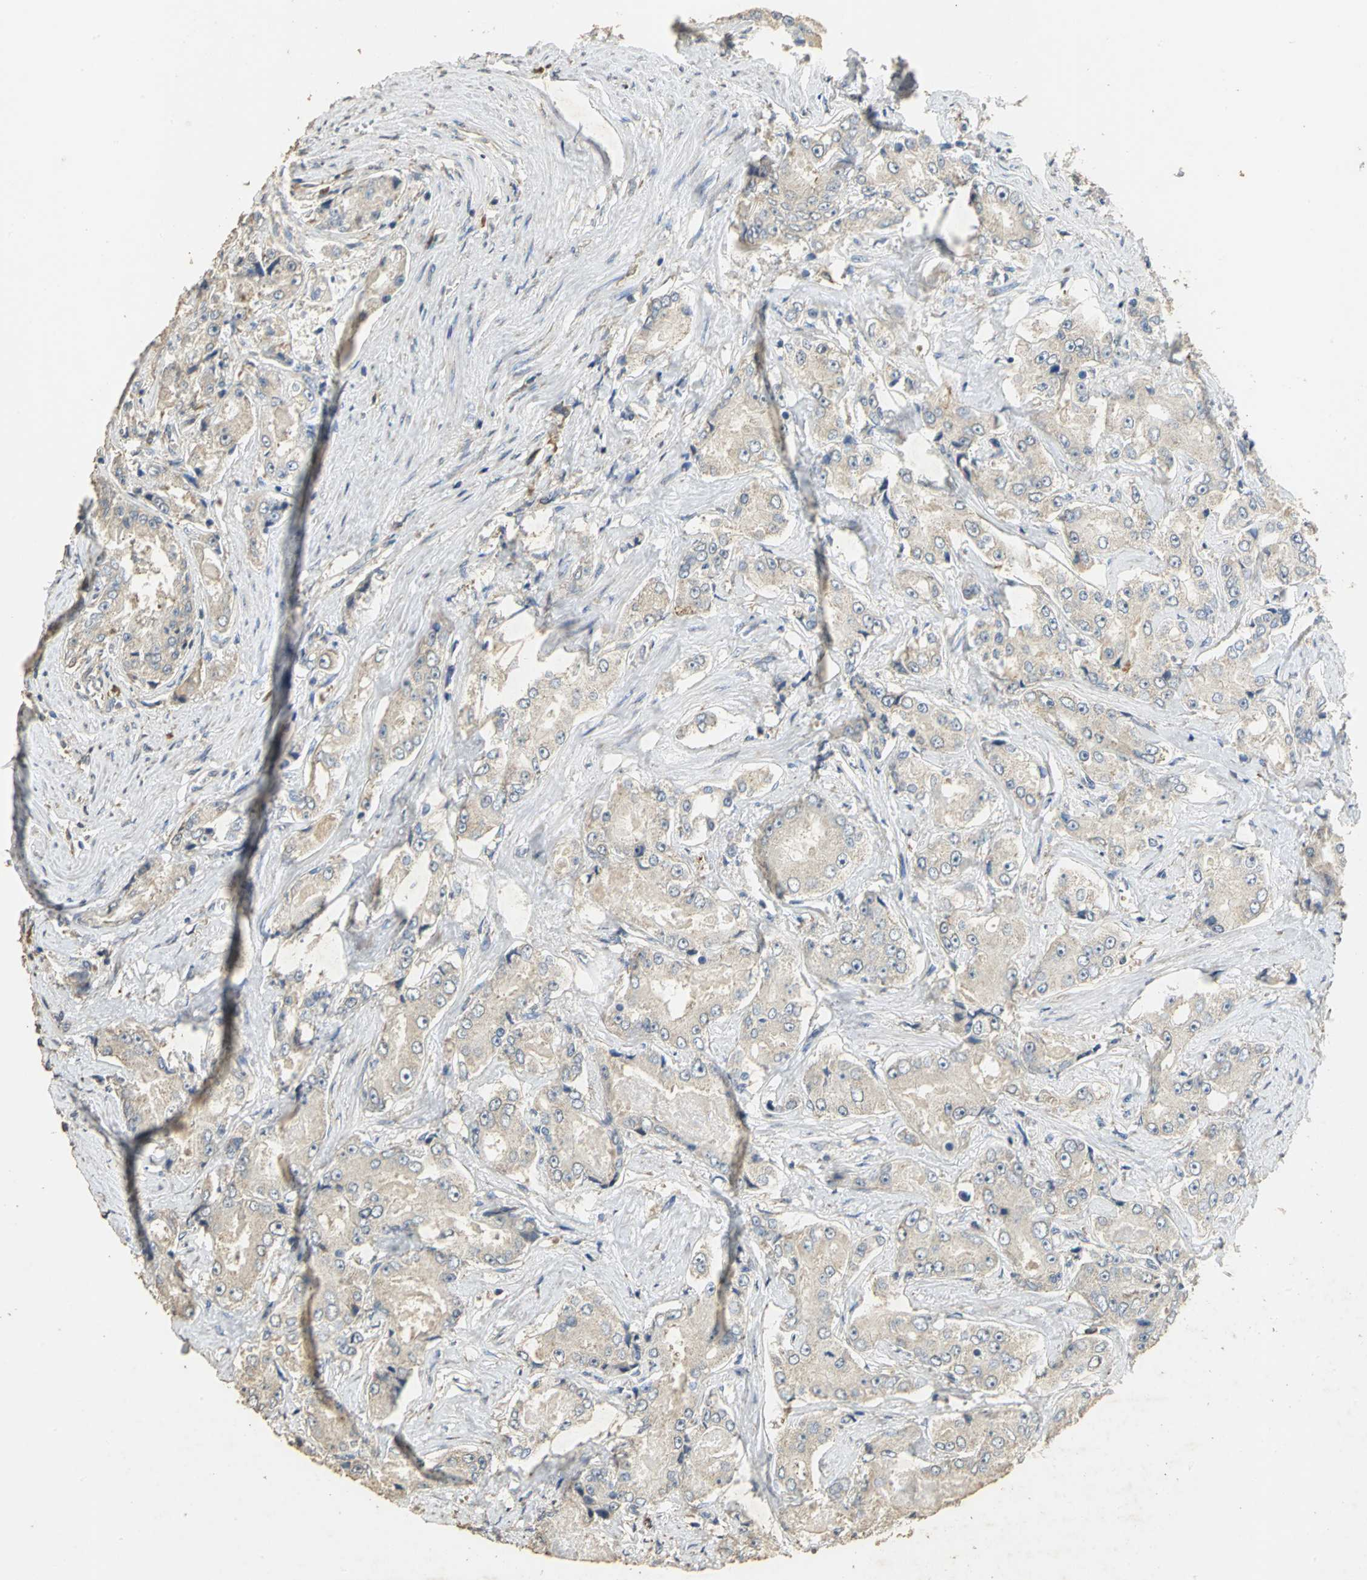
{"staining": {"intensity": "weak", "quantity": ">75%", "location": "cytoplasmic/membranous"}, "tissue": "prostate cancer", "cell_type": "Tumor cells", "image_type": "cancer", "snomed": [{"axis": "morphology", "description": "Adenocarcinoma, High grade"}, {"axis": "topography", "description": "Prostate"}], "caption": "Prostate cancer tissue reveals weak cytoplasmic/membranous expression in about >75% of tumor cells", "gene": "ACSL4", "patient": {"sex": "male", "age": 73}}